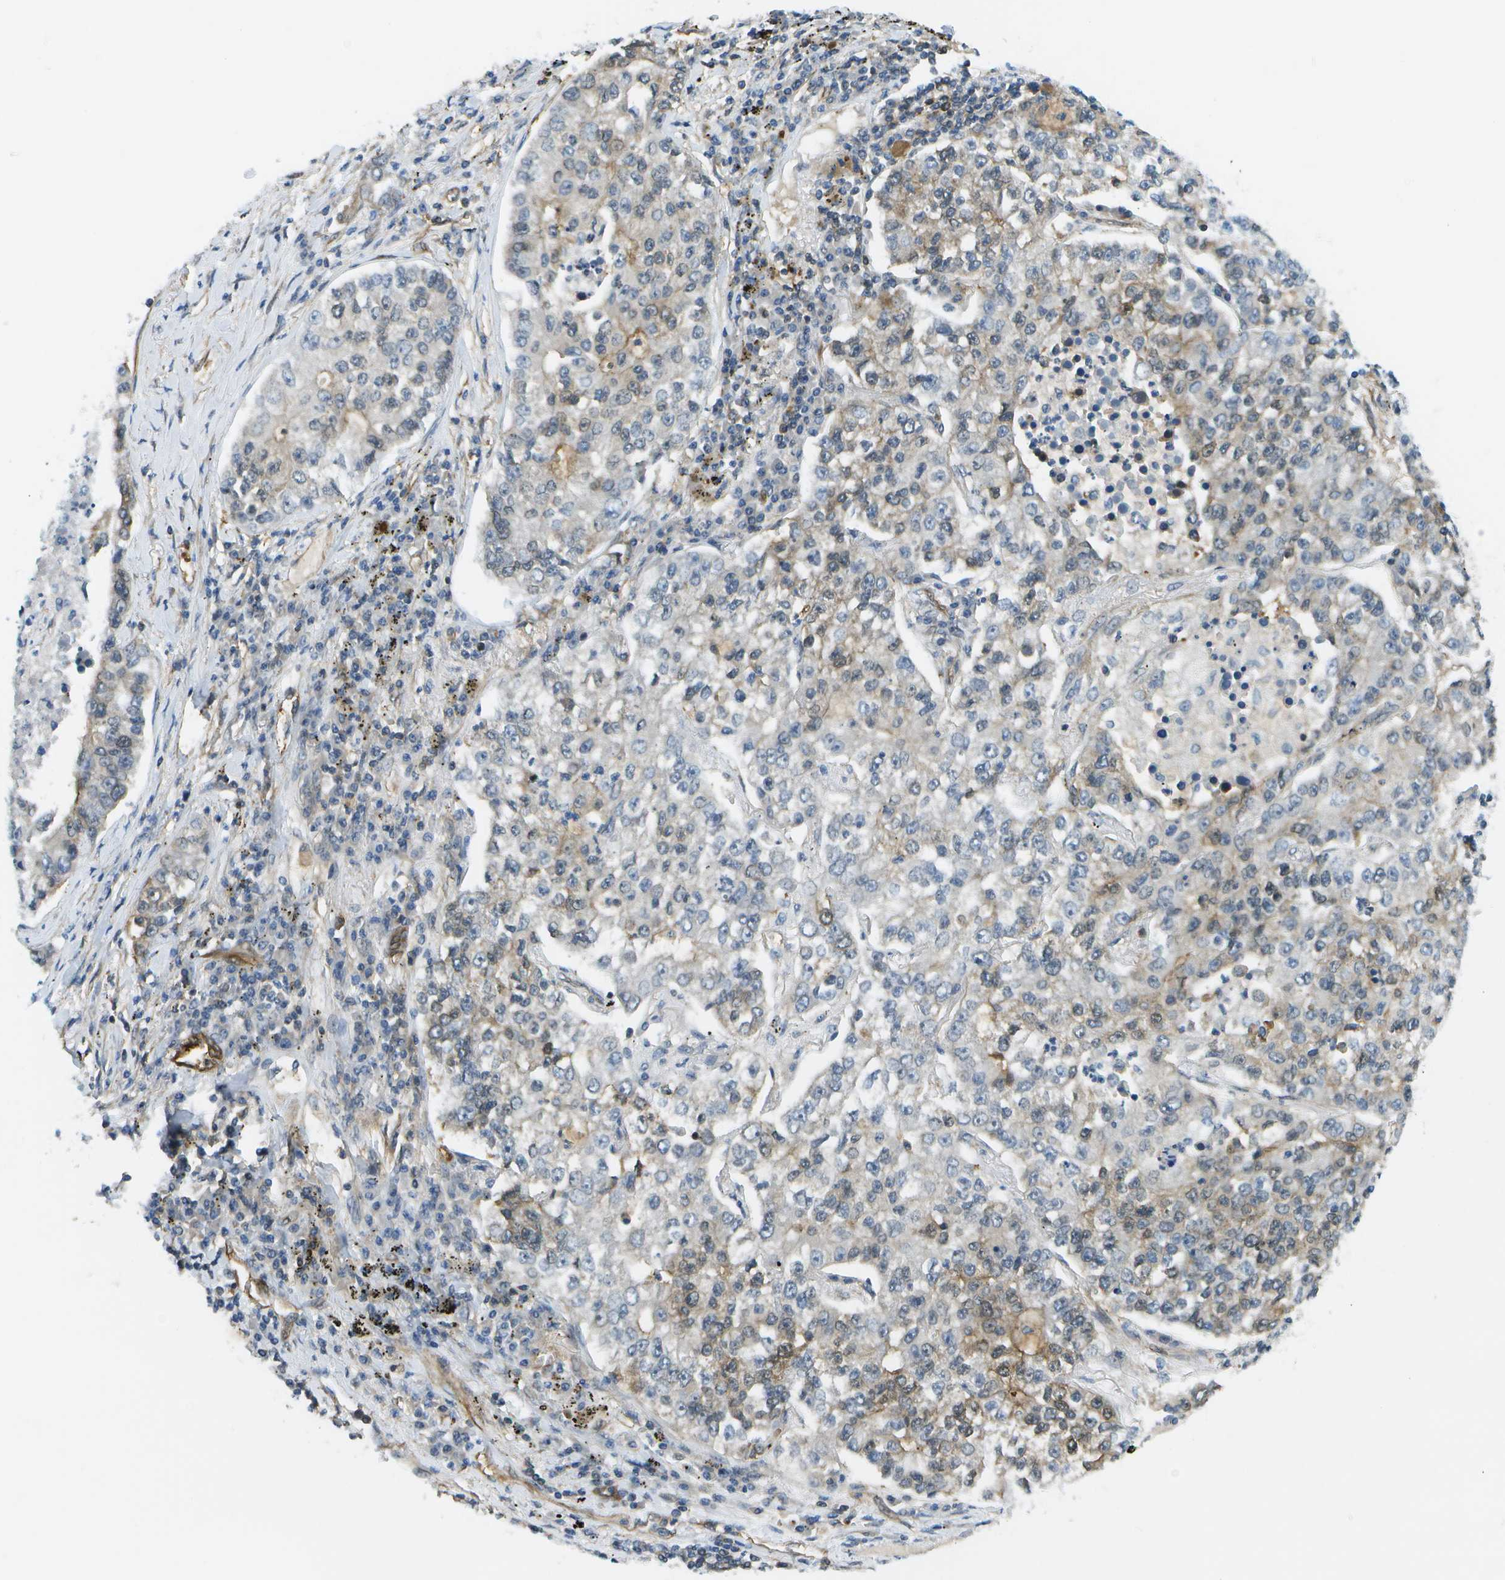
{"staining": {"intensity": "weak", "quantity": "<25%", "location": "cytoplasmic/membranous"}, "tissue": "lung cancer", "cell_type": "Tumor cells", "image_type": "cancer", "snomed": [{"axis": "morphology", "description": "Adenocarcinoma, NOS"}, {"axis": "topography", "description": "Lung"}], "caption": "Lung cancer stained for a protein using IHC demonstrates no expression tumor cells.", "gene": "KIAA0040", "patient": {"sex": "male", "age": 49}}